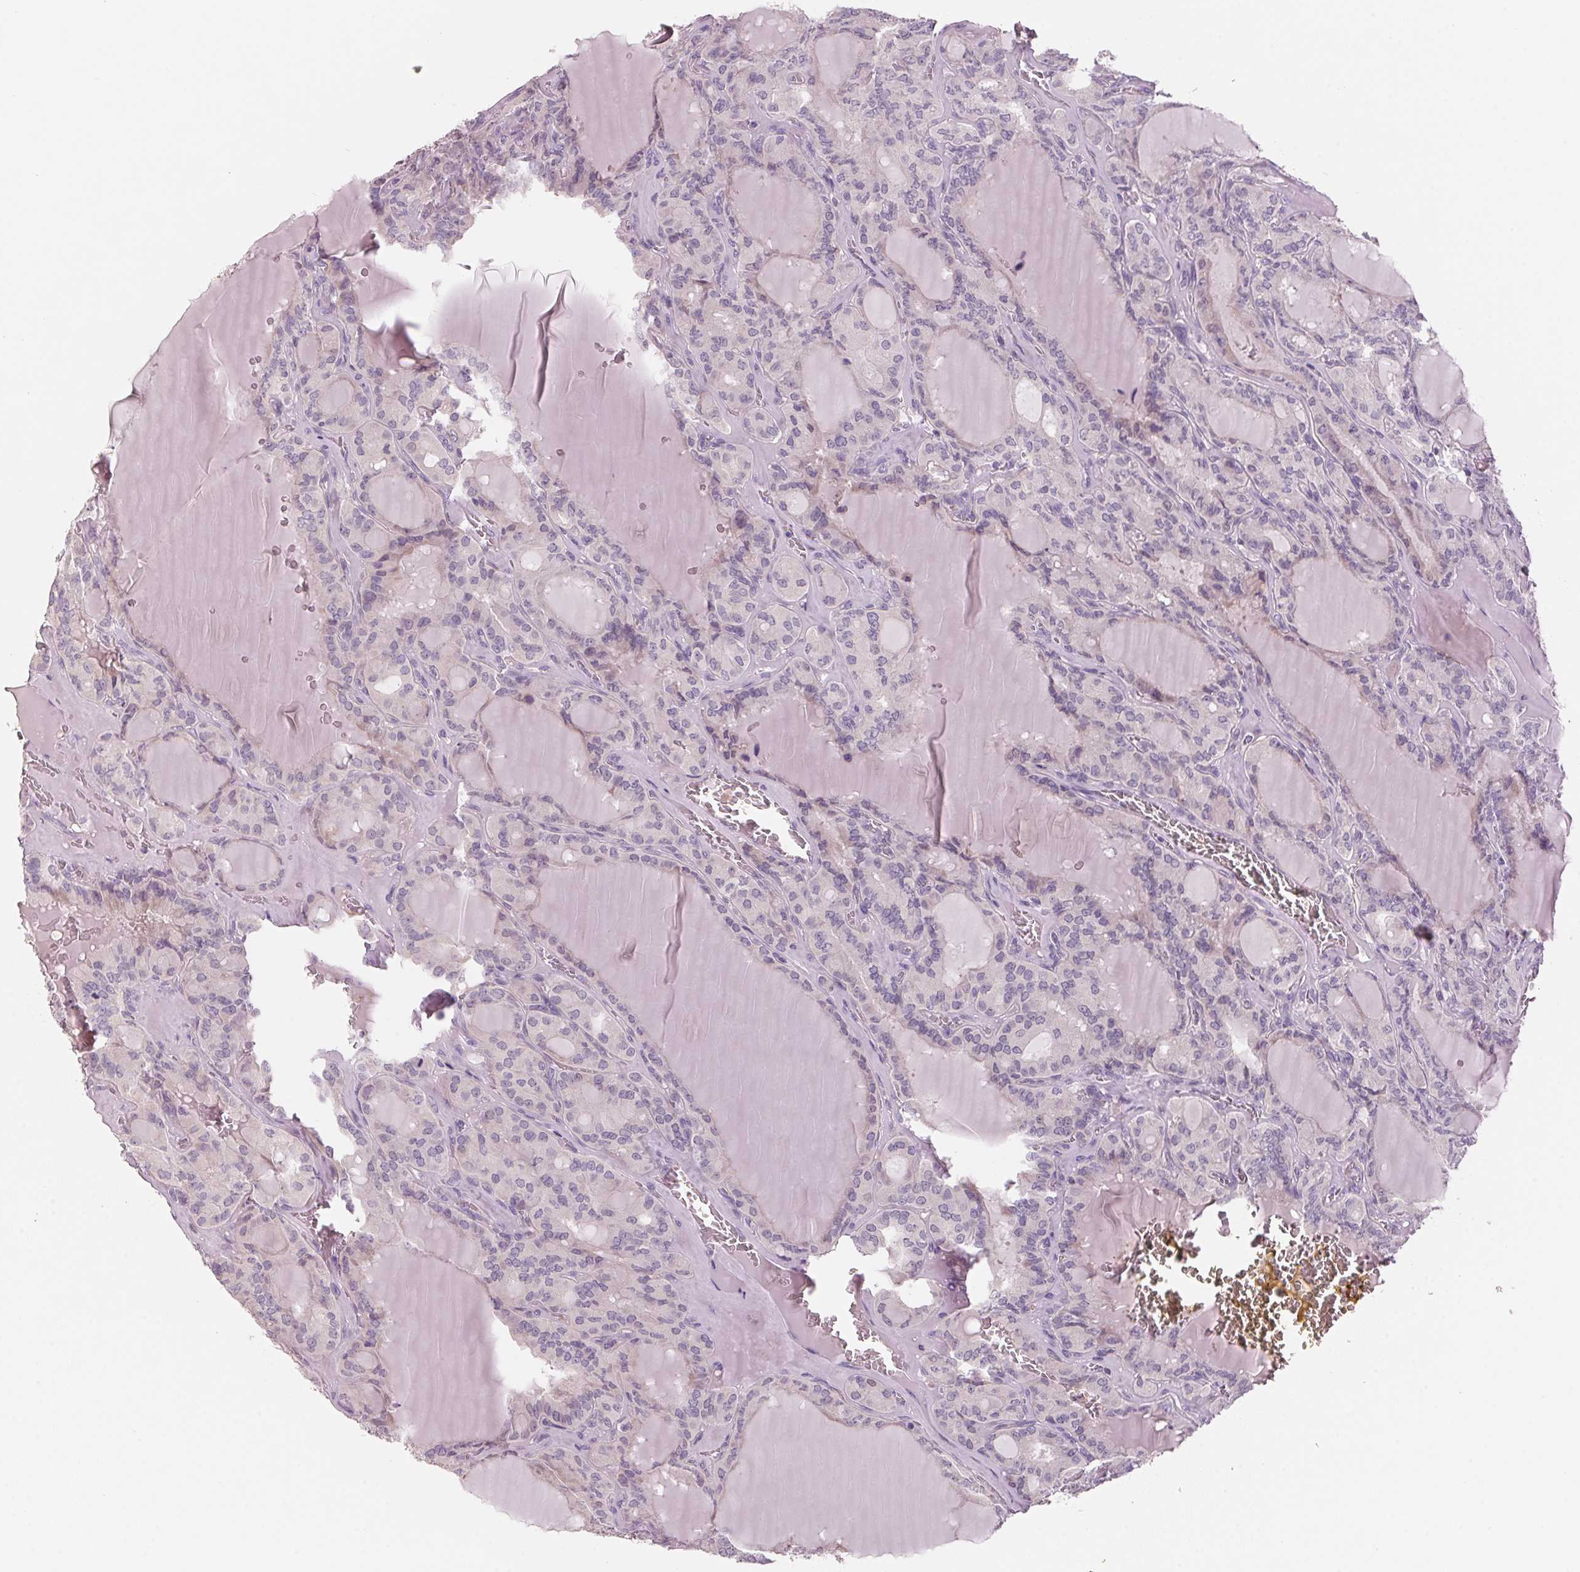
{"staining": {"intensity": "negative", "quantity": "none", "location": "none"}, "tissue": "thyroid cancer", "cell_type": "Tumor cells", "image_type": "cancer", "snomed": [{"axis": "morphology", "description": "Papillary adenocarcinoma, NOS"}, {"axis": "topography", "description": "Thyroid gland"}], "caption": "The immunohistochemistry micrograph has no significant staining in tumor cells of papillary adenocarcinoma (thyroid) tissue. (Immunohistochemistry, brightfield microscopy, high magnification).", "gene": "ADAM20", "patient": {"sex": "male", "age": 87}}